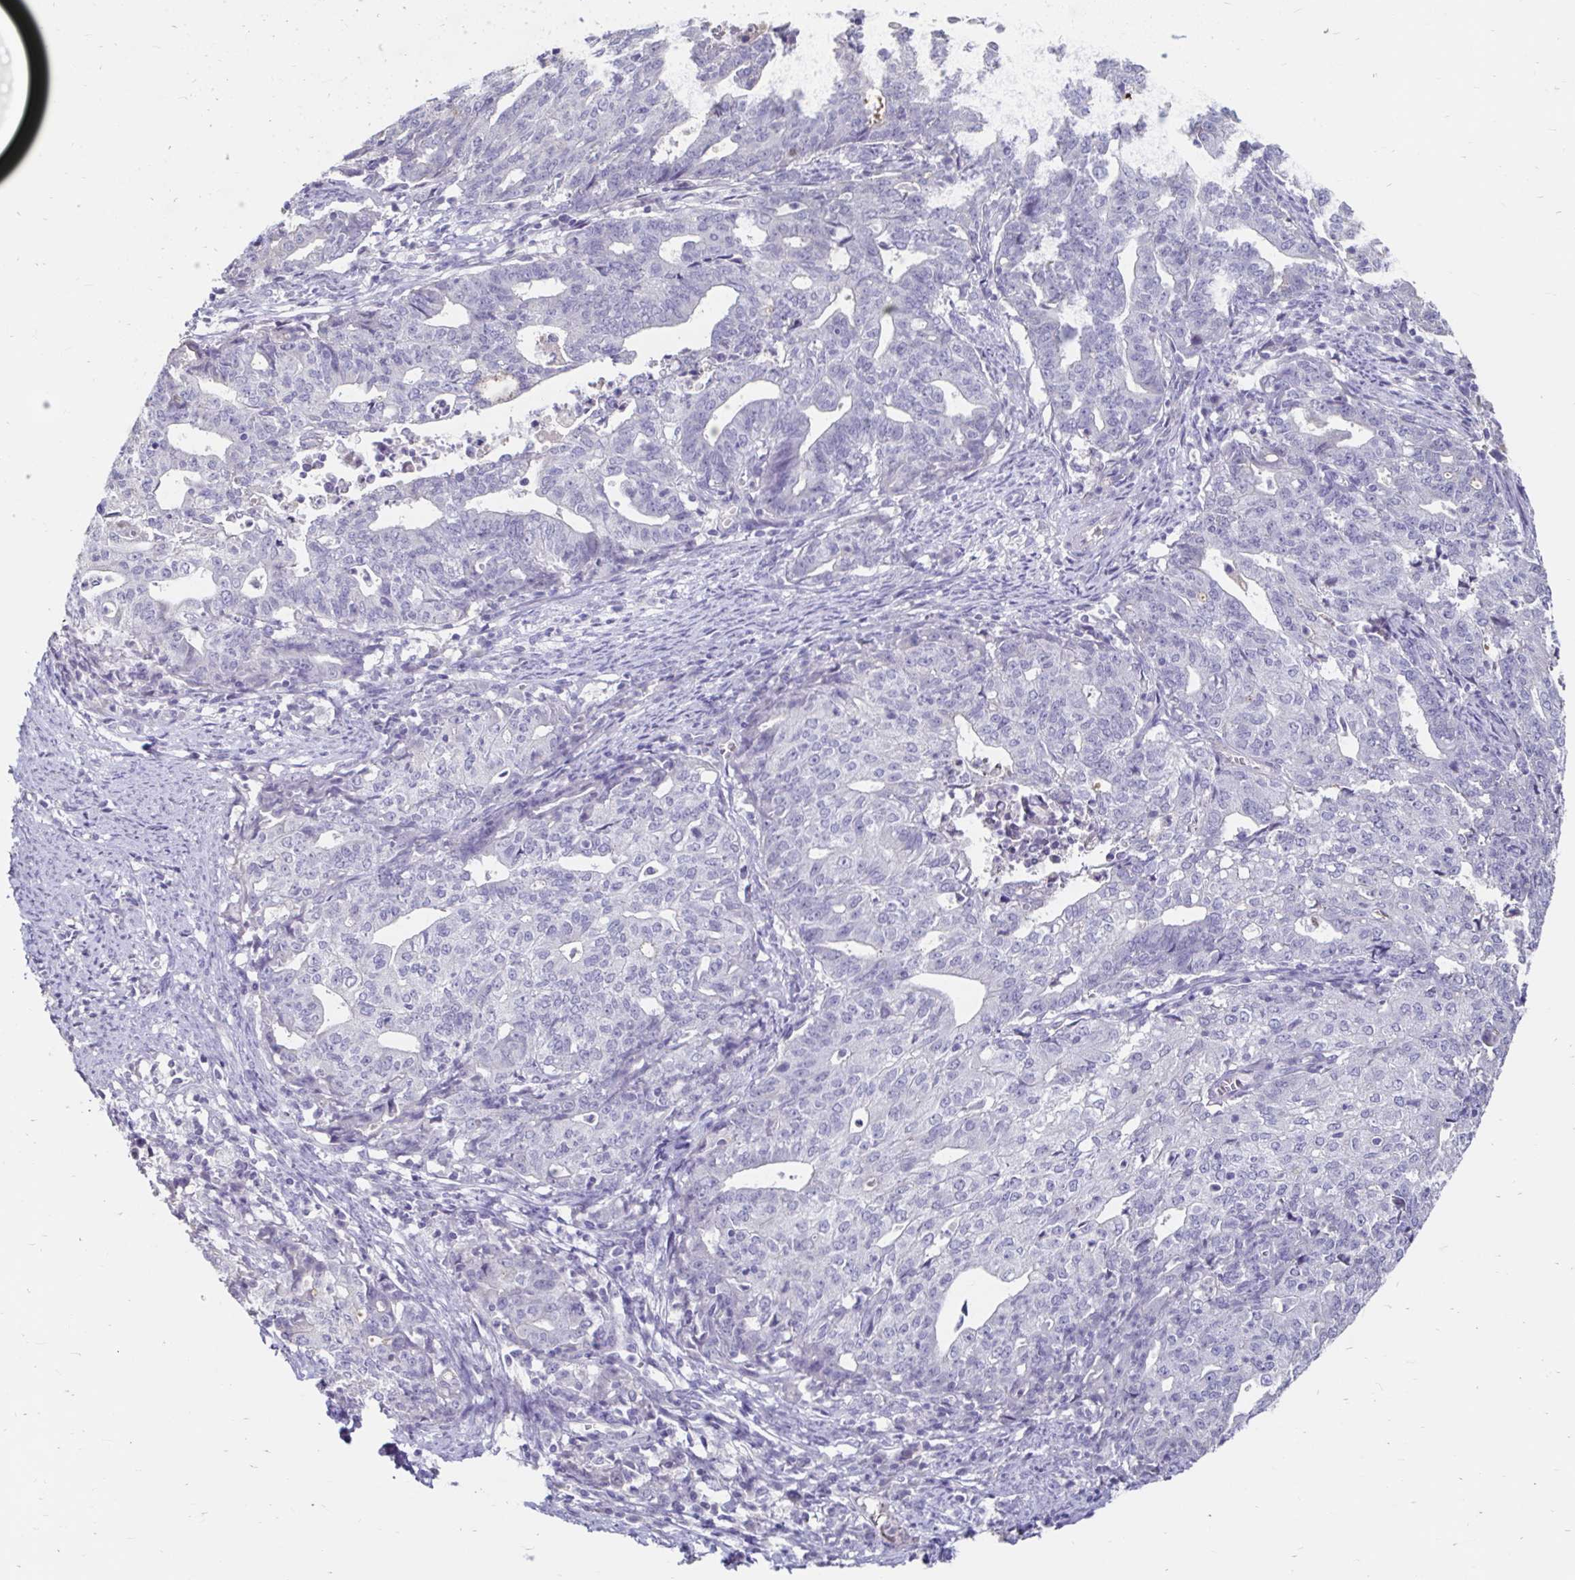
{"staining": {"intensity": "negative", "quantity": "none", "location": "none"}, "tissue": "endometrial cancer", "cell_type": "Tumor cells", "image_type": "cancer", "snomed": [{"axis": "morphology", "description": "Adenocarcinoma, NOS"}, {"axis": "topography", "description": "Endometrium"}], "caption": "Immunohistochemical staining of endometrial cancer (adenocarcinoma) displays no significant expression in tumor cells. (DAB IHC with hematoxylin counter stain).", "gene": "SCG3", "patient": {"sex": "female", "age": 82}}